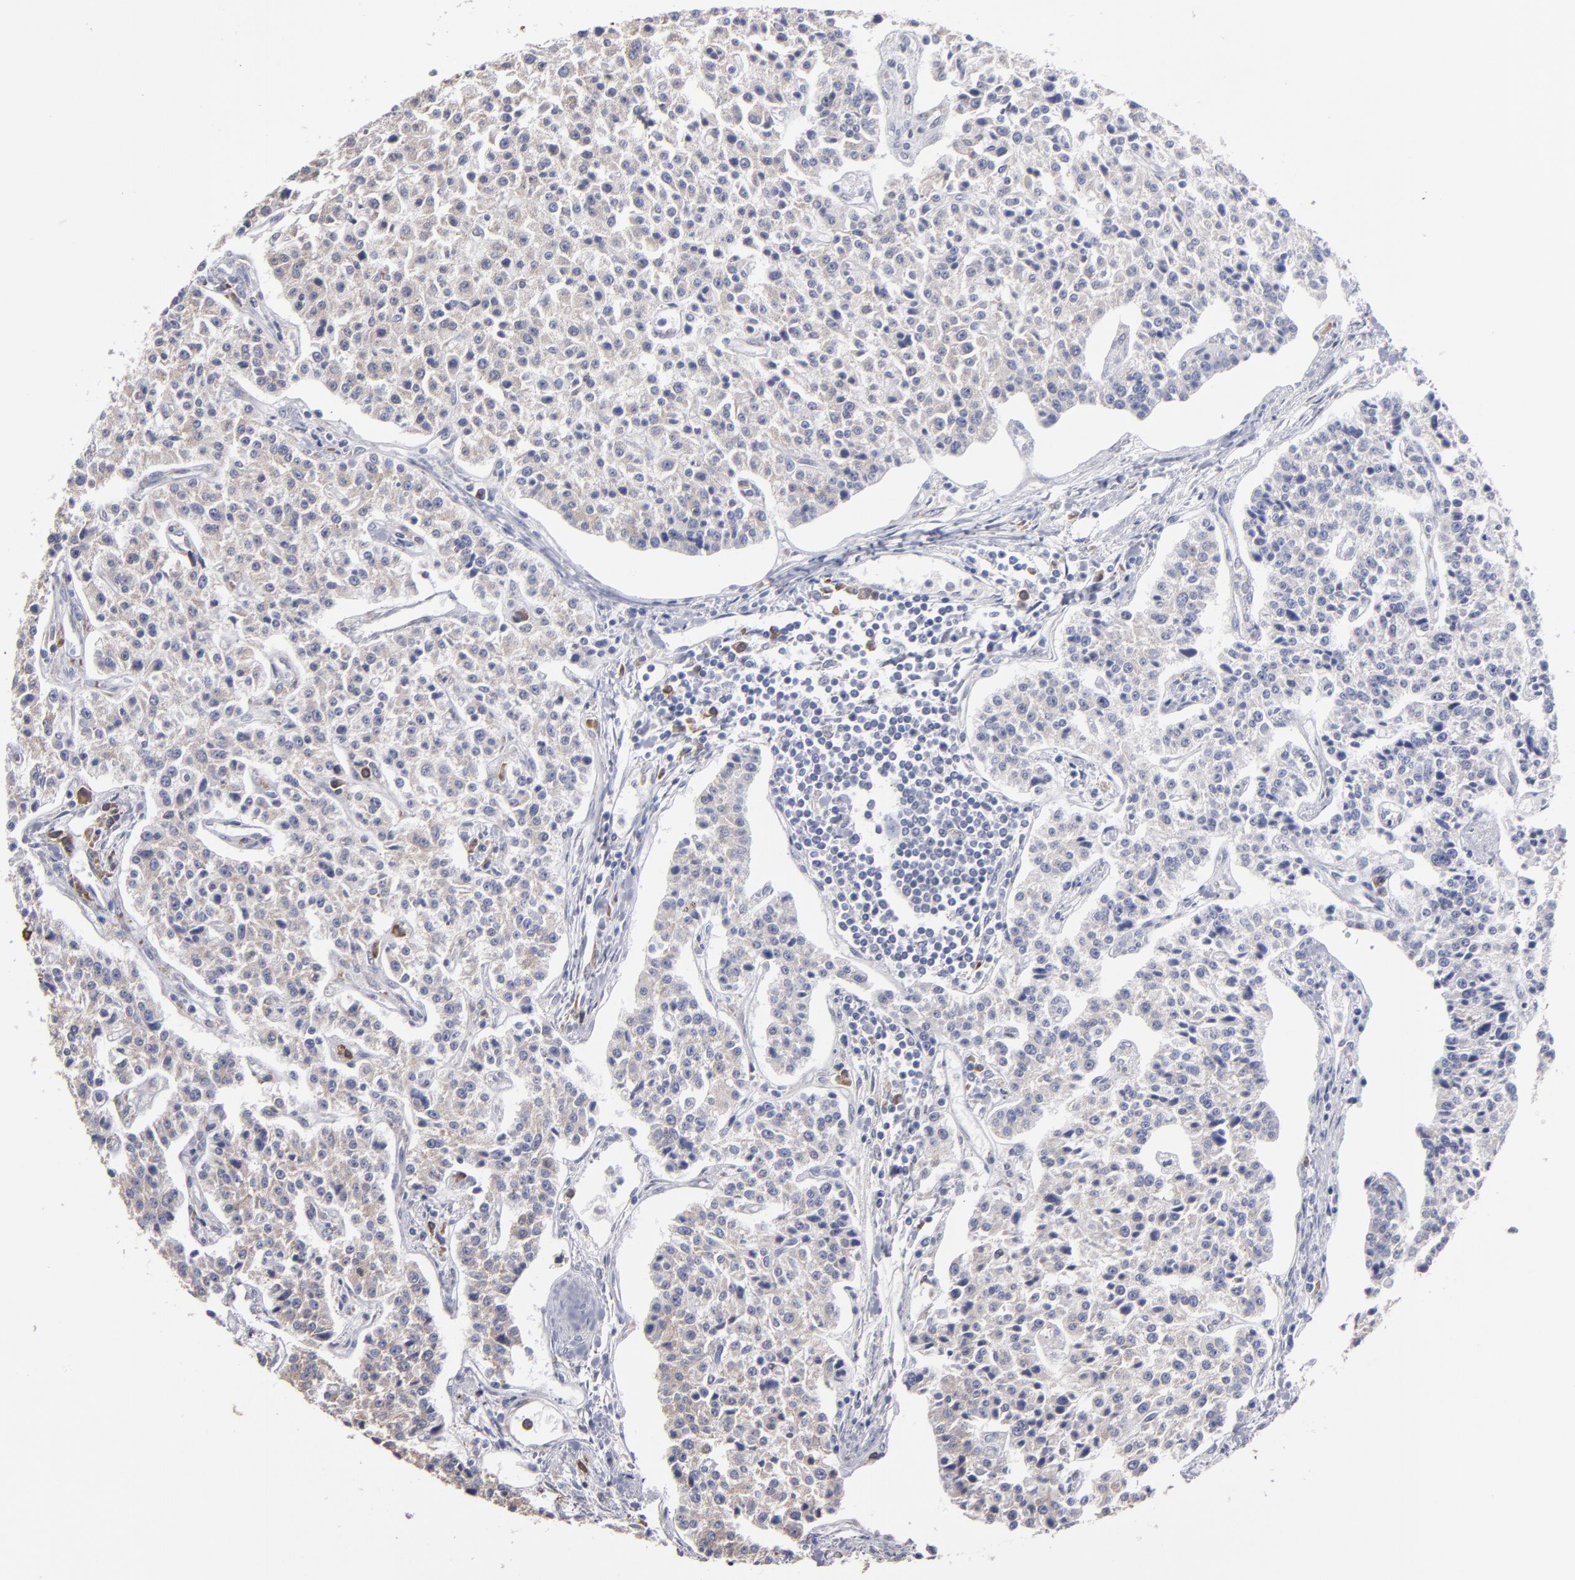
{"staining": {"intensity": "moderate", "quantity": ">75%", "location": "cytoplasmic/membranous"}, "tissue": "carcinoid", "cell_type": "Tumor cells", "image_type": "cancer", "snomed": [{"axis": "morphology", "description": "Carcinoid, malignant, NOS"}, {"axis": "topography", "description": "Stomach"}], "caption": "A histopathology image of human carcinoid stained for a protein demonstrates moderate cytoplasmic/membranous brown staining in tumor cells.", "gene": "SND1", "patient": {"sex": "female", "age": 76}}